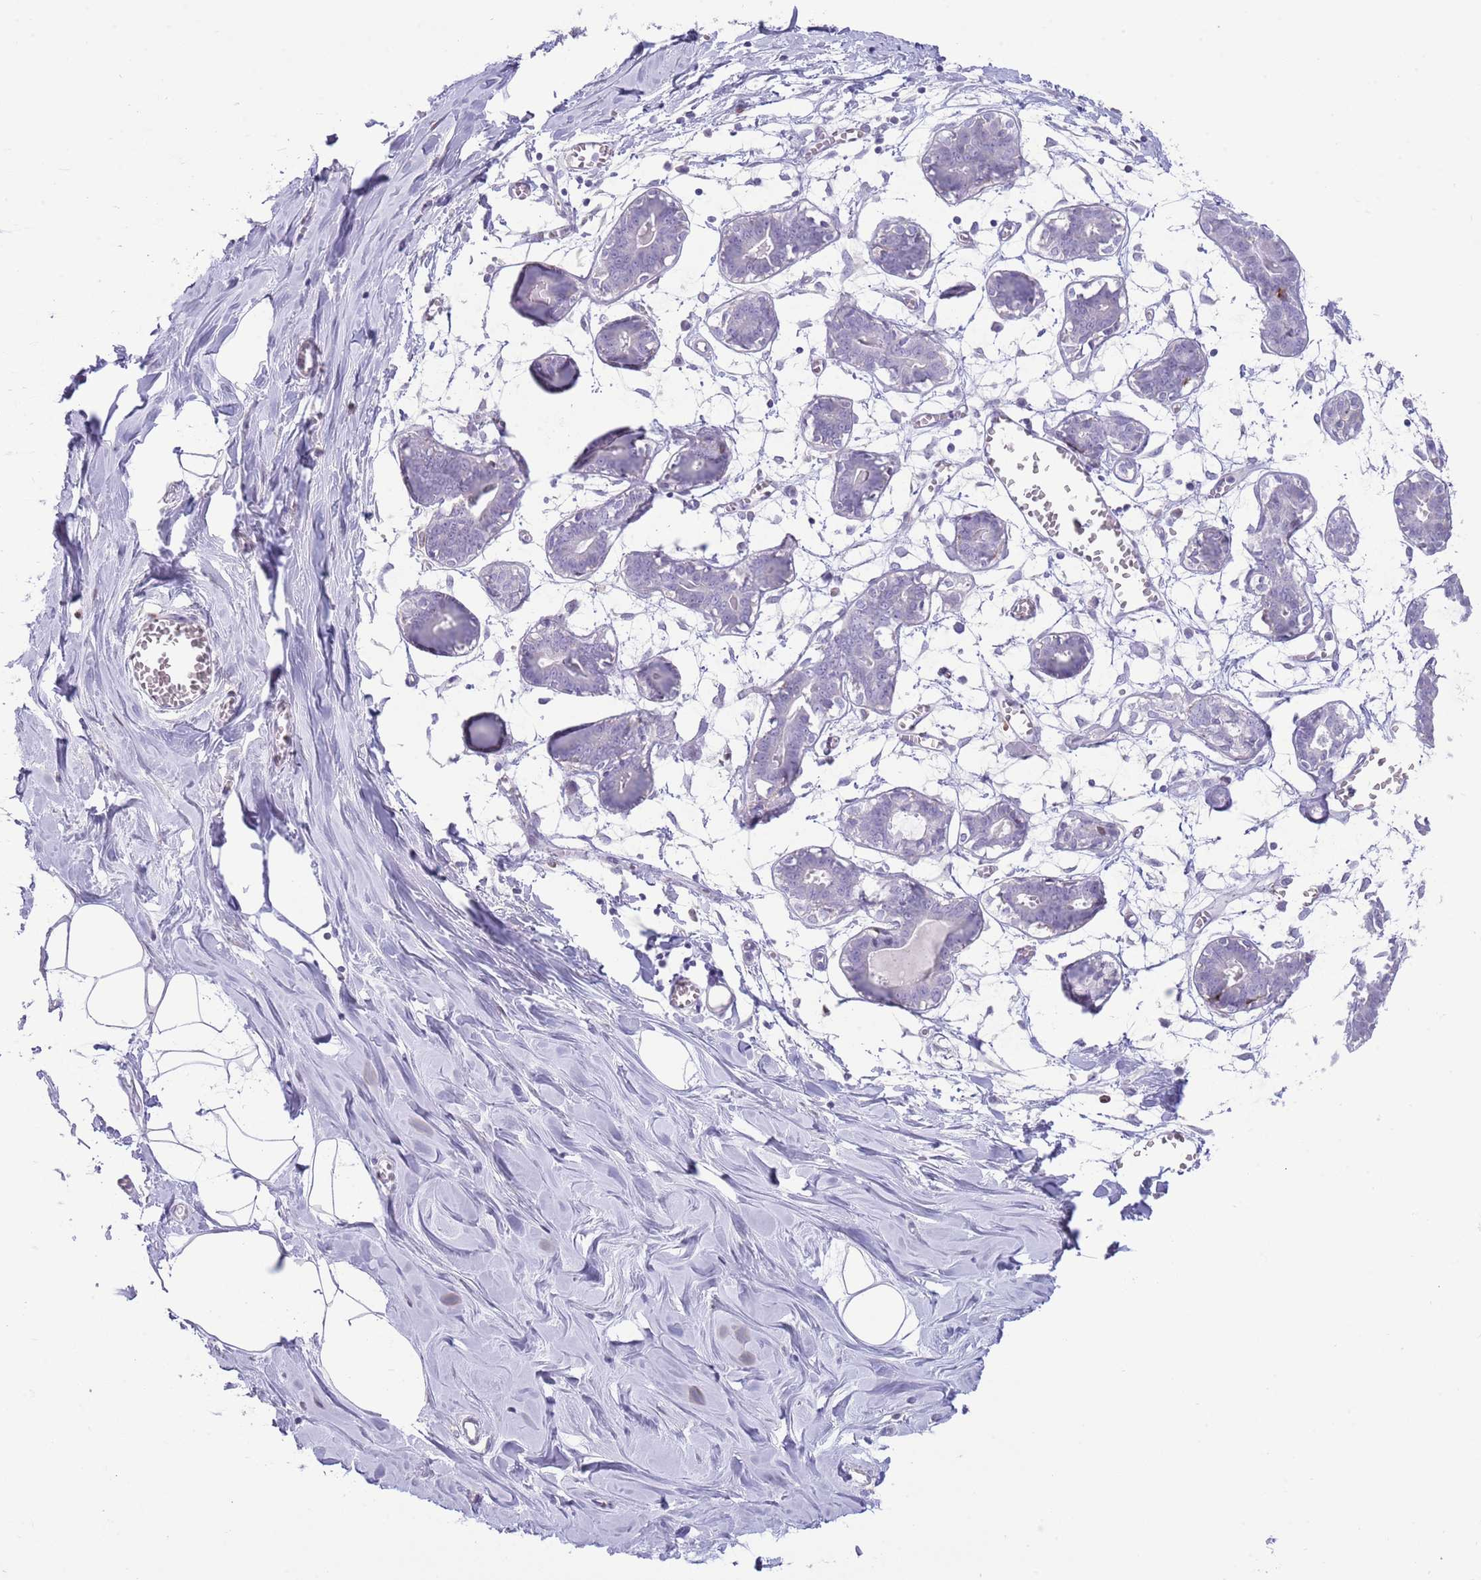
{"staining": {"intensity": "negative", "quantity": "none", "location": "none"}, "tissue": "breast", "cell_type": "Adipocytes", "image_type": "normal", "snomed": [{"axis": "morphology", "description": "Normal tissue, NOS"}, {"axis": "topography", "description": "Breast"}], "caption": "Breast was stained to show a protein in brown. There is no significant staining in adipocytes. Nuclei are stained in blue.", "gene": "ANO8", "patient": {"sex": "female", "age": 27}}